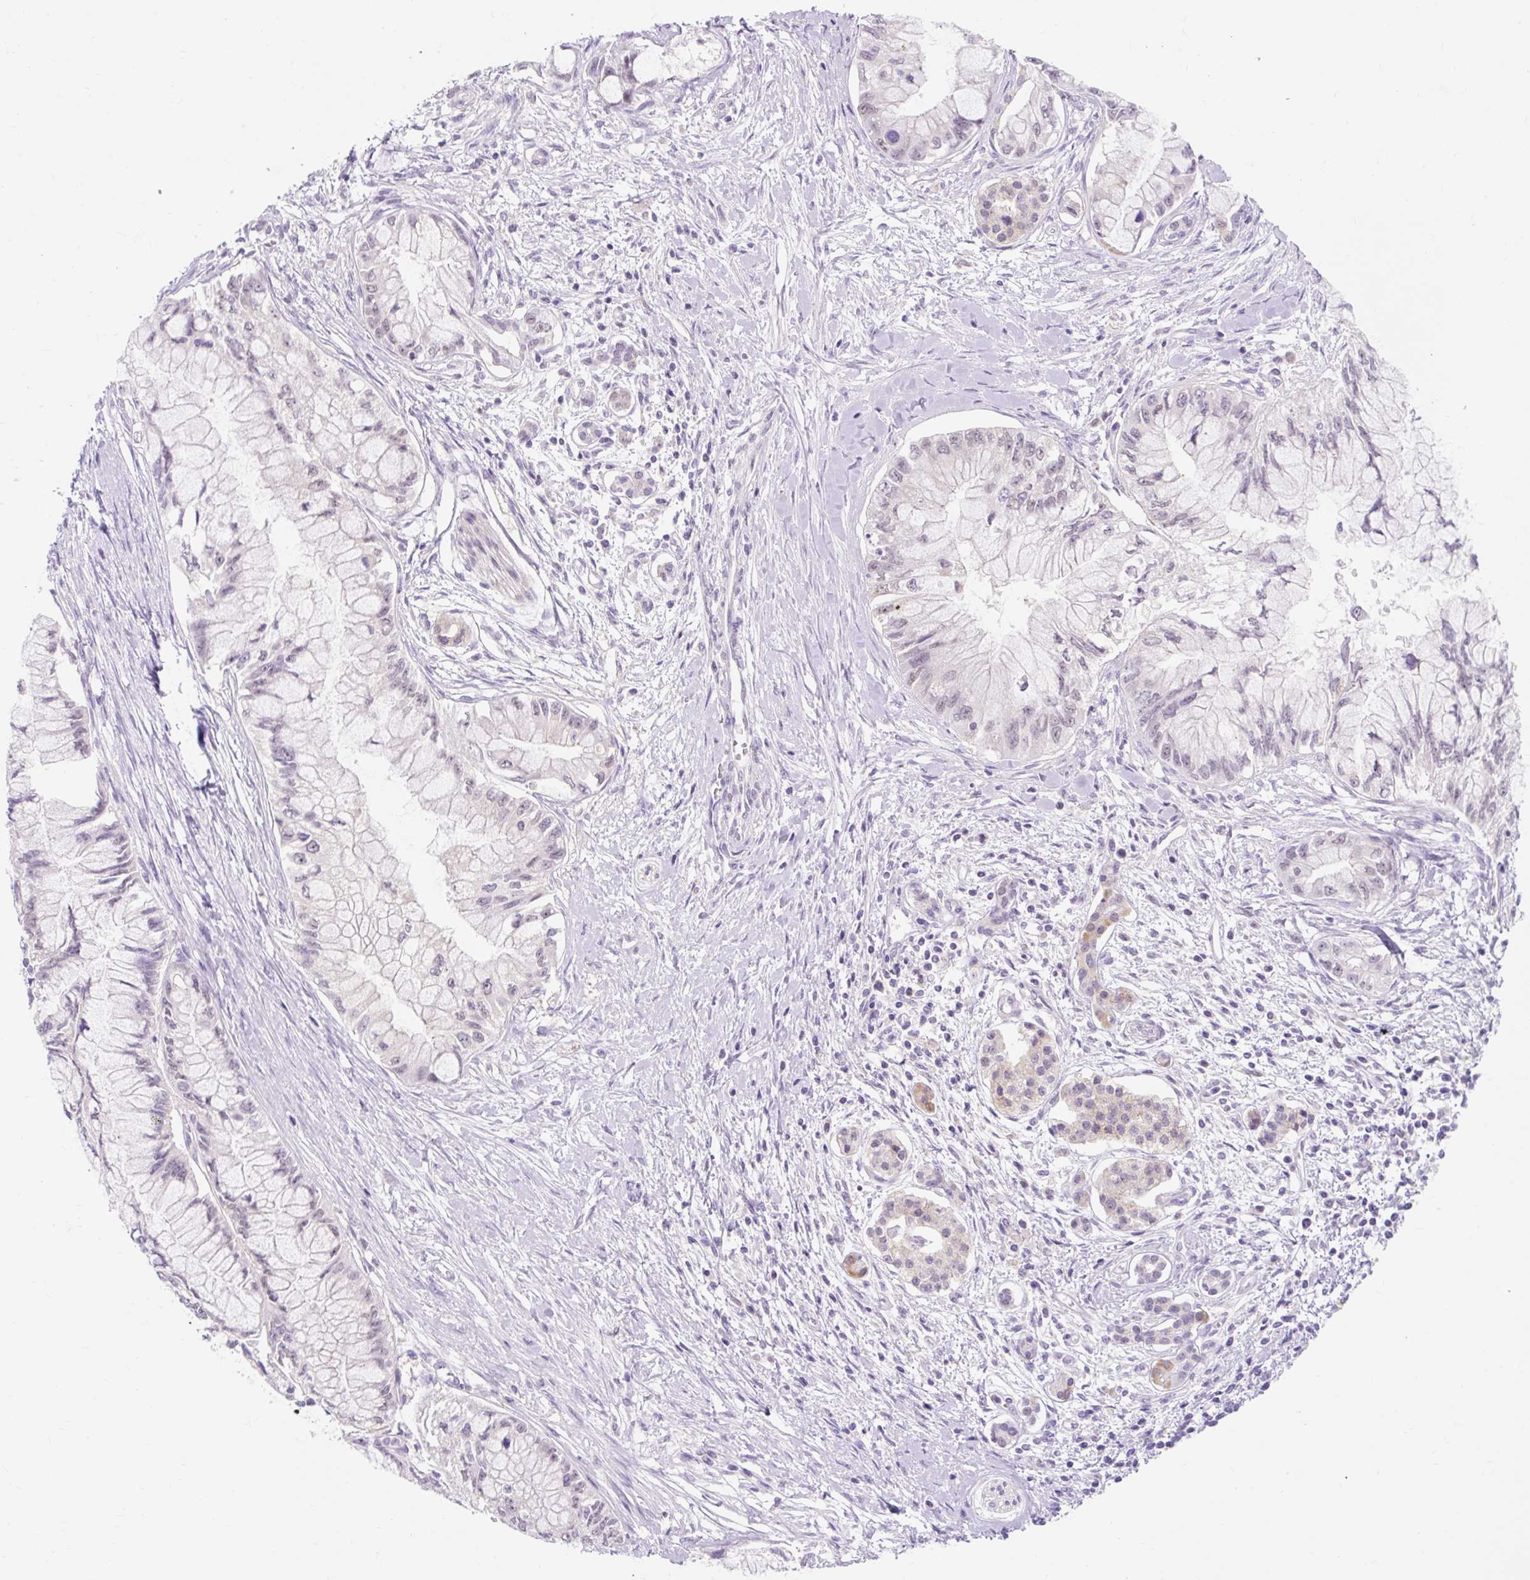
{"staining": {"intensity": "negative", "quantity": "none", "location": "none"}, "tissue": "pancreatic cancer", "cell_type": "Tumor cells", "image_type": "cancer", "snomed": [{"axis": "morphology", "description": "Adenocarcinoma, NOS"}, {"axis": "topography", "description": "Pancreas"}], "caption": "High power microscopy micrograph of an immunohistochemistry histopathology image of adenocarcinoma (pancreatic), revealing no significant positivity in tumor cells.", "gene": "ITPK1", "patient": {"sex": "male", "age": 48}}